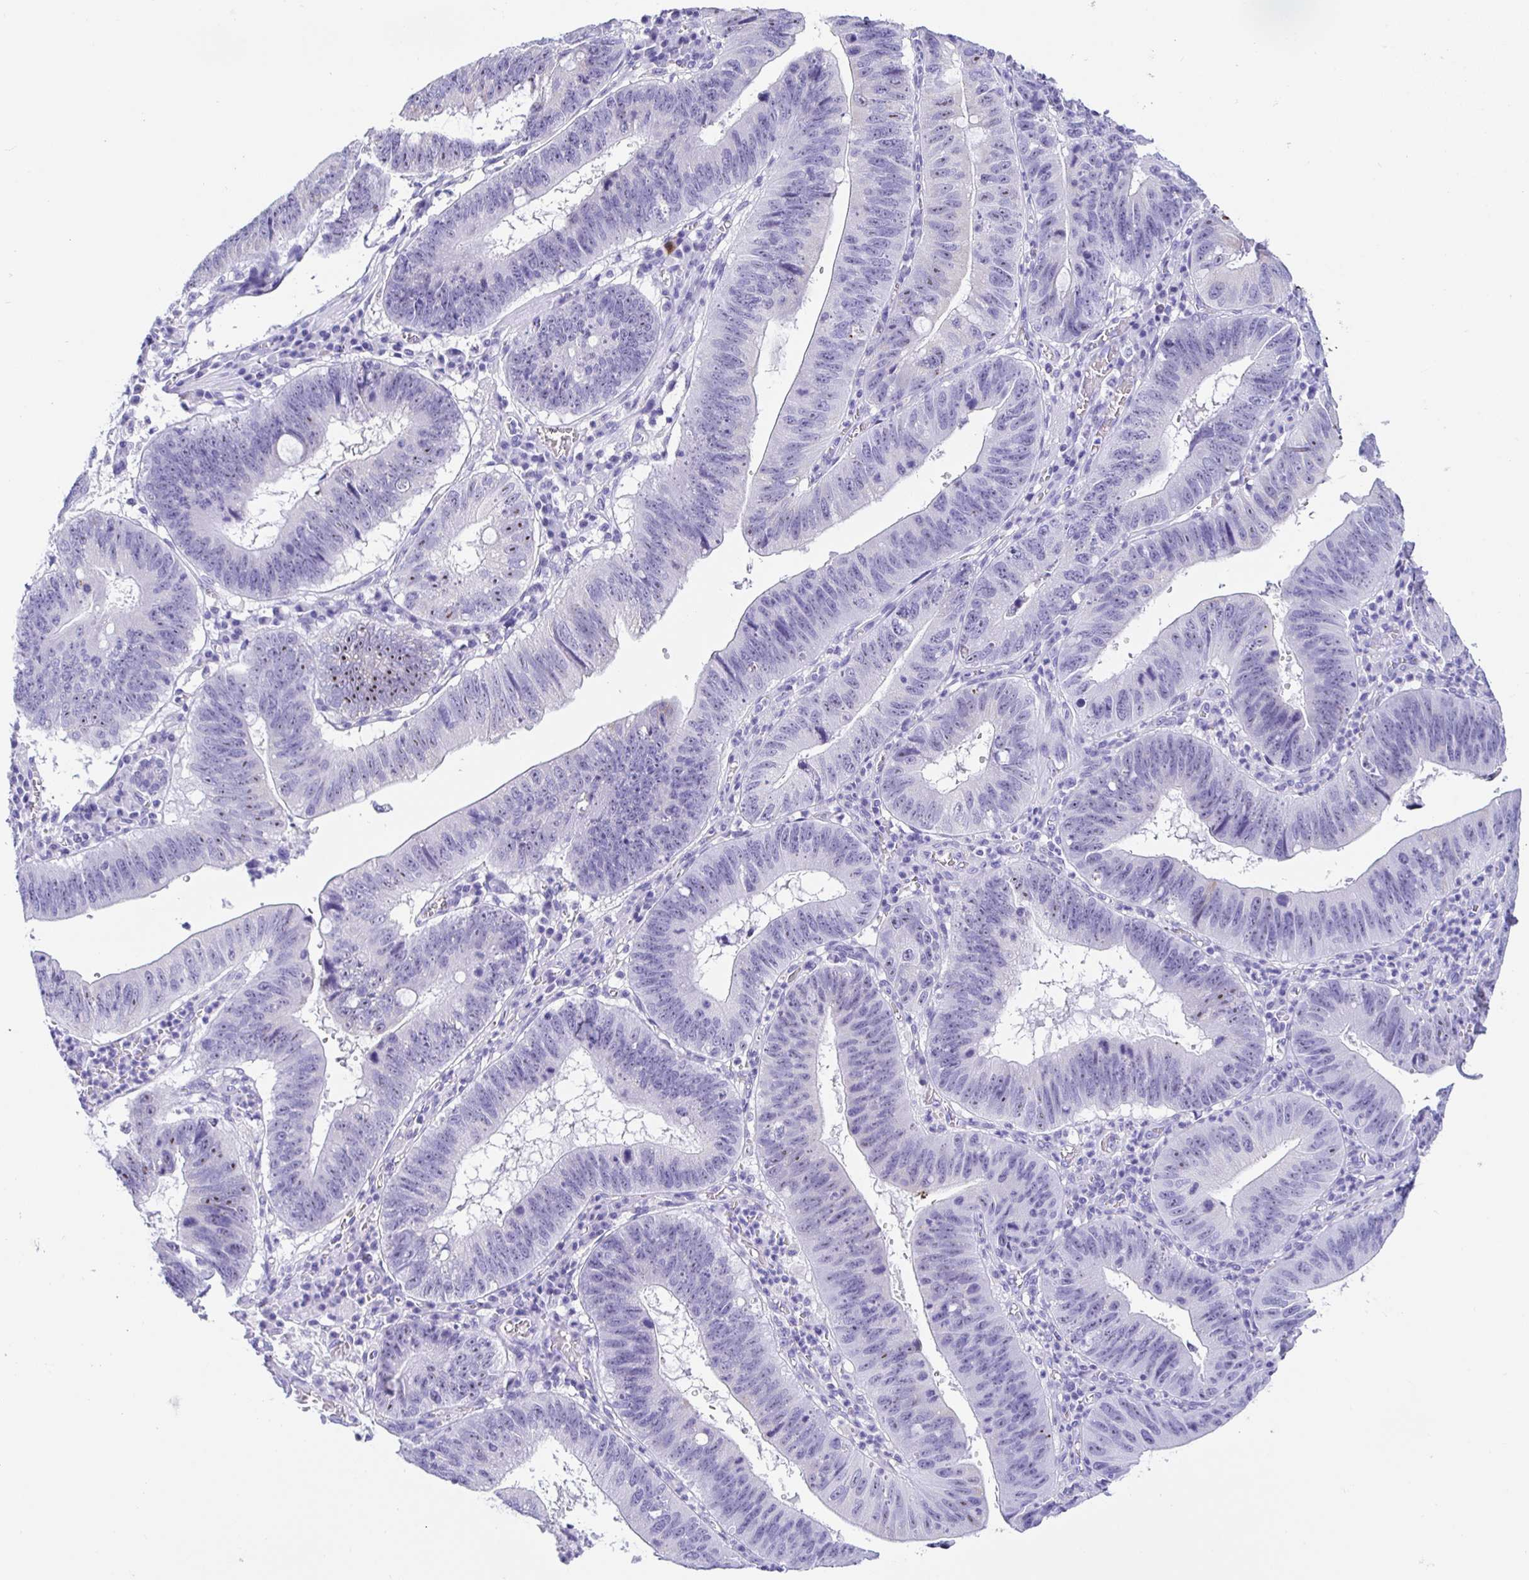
{"staining": {"intensity": "negative", "quantity": "none", "location": "none"}, "tissue": "stomach cancer", "cell_type": "Tumor cells", "image_type": "cancer", "snomed": [{"axis": "morphology", "description": "Adenocarcinoma, NOS"}, {"axis": "topography", "description": "Stomach"}], "caption": "An immunohistochemistry (IHC) micrograph of stomach adenocarcinoma is shown. There is no staining in tumor cells of stomach adenocarcinoma. The staining was performed using DAB to visualize the protein expression in brown, while the nuclei were stained in blue with hematoxylin (Magnification: 20x).", "gene": "PRAMEF19", "patient": {"sex": "male", "age": 59}}